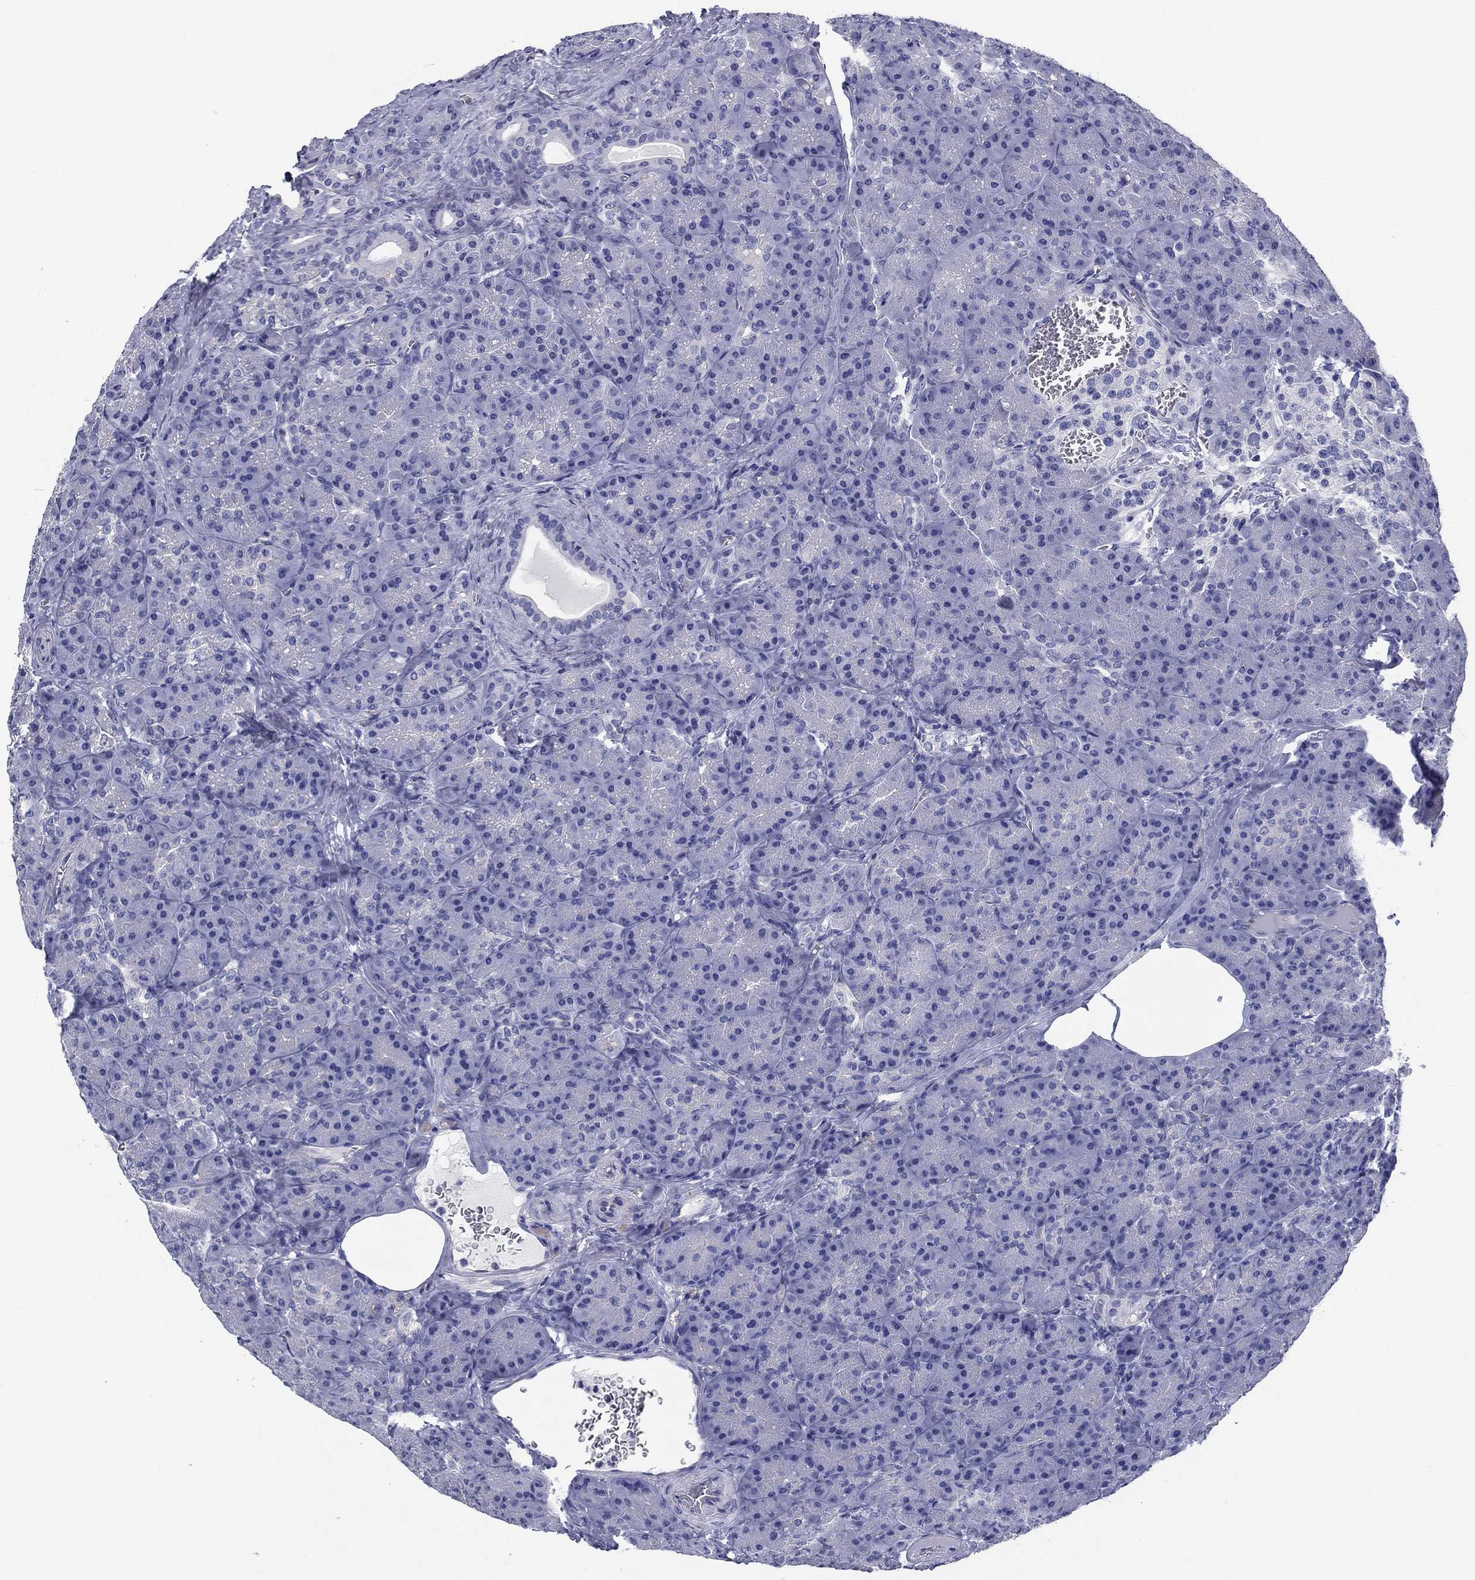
{"staining": {"intensity": "negative", "quantity": "none", "location": "none"}, "tissue": "pancreas", "cell_type": "Exocrine glandular cells", "image_type": "normal", "snomed": [{"axis": "morphology", "description": "Normal tissue, NOS"}, {"axis": "topography", "description": "Pancreas"}], "caption": "The micrograph displays no staining of exocrine glandular cells in unremarkable pancreas. (Stains: DAB (3,3'-diaminobenzidine) immunohistochemistry (IHC) with hematoxylin counter stain, Microscopy: brightfield microscopy at high magnification).", "gene": "PRKCG", "patient": {"sex": "male", "age": 57}}